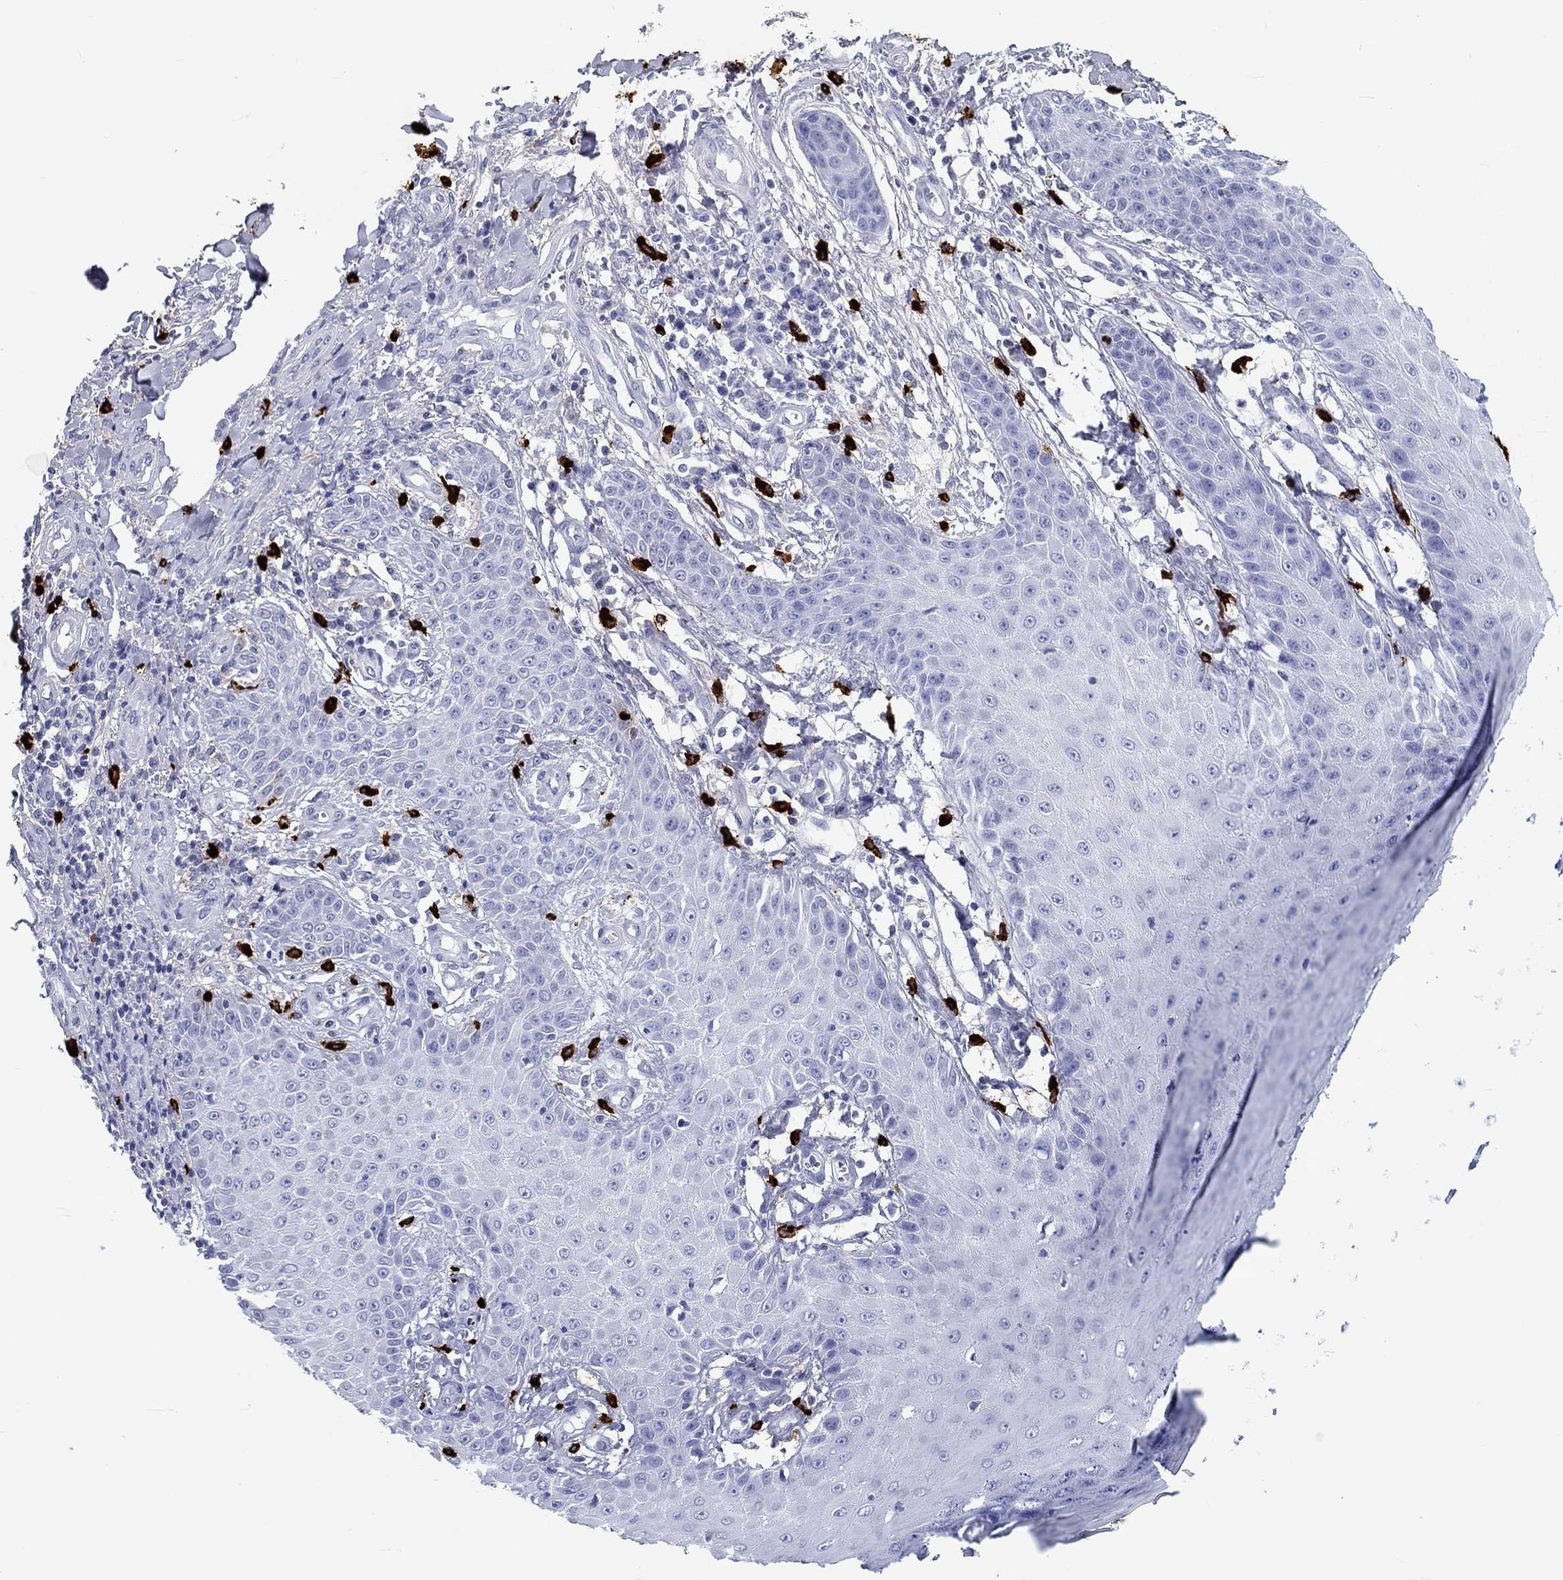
{"staining": {"intensity": "negative", "quantity": "none", "location": "none"}, "tissue": "skin cancer", "cell_type": "Tumor cells", "image_type": "cancer", "snomed": [{"axis": "morphology", "description": "Squamous cell carcinoma, NOS"}, {"axis": "topography", "description": "Skin"}], "caption": "Protein analysis of skin squamous cell carcinoma reveals no significant positivity in tumor cells.", "gene": "CD40LG", "patient": {"sex": "male", "age": 70}}